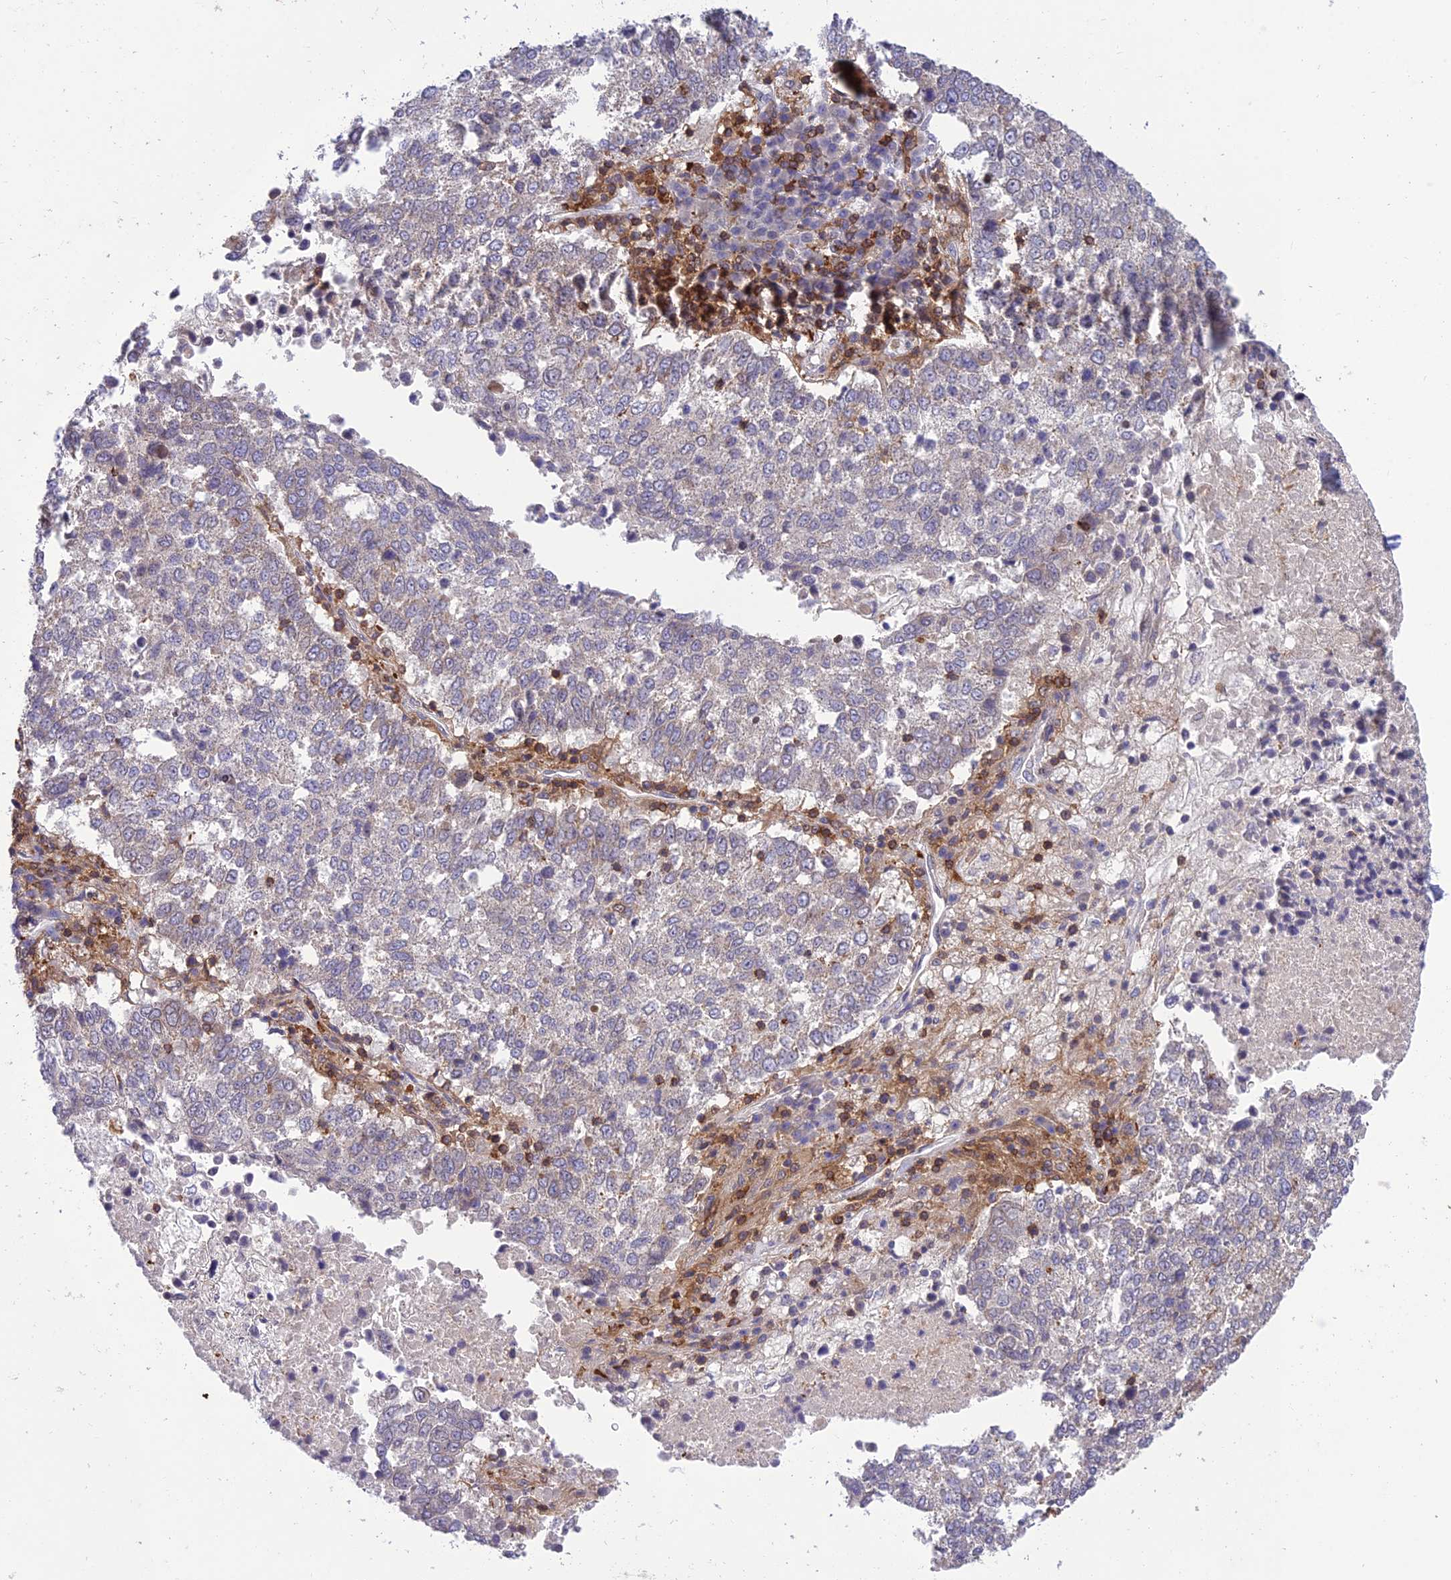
{"staining": {"intensity": "negative", "quantity": "none", "location": "none"}, "tissue": "lung cancer", "cell_type": "Tumor cells", "image_type": "cancer", "snomed": [{"axis": "morphology", "description": "Squamous cell carcinoma, NOS"}, {"axis": "topography", "description": "Lung"}], "caption": "Lung cancer stained for a protein using IHC exhibits no staining tumor cells.", "gene": "FAM76A", "patient": {"sex": "male", "age": 73}}